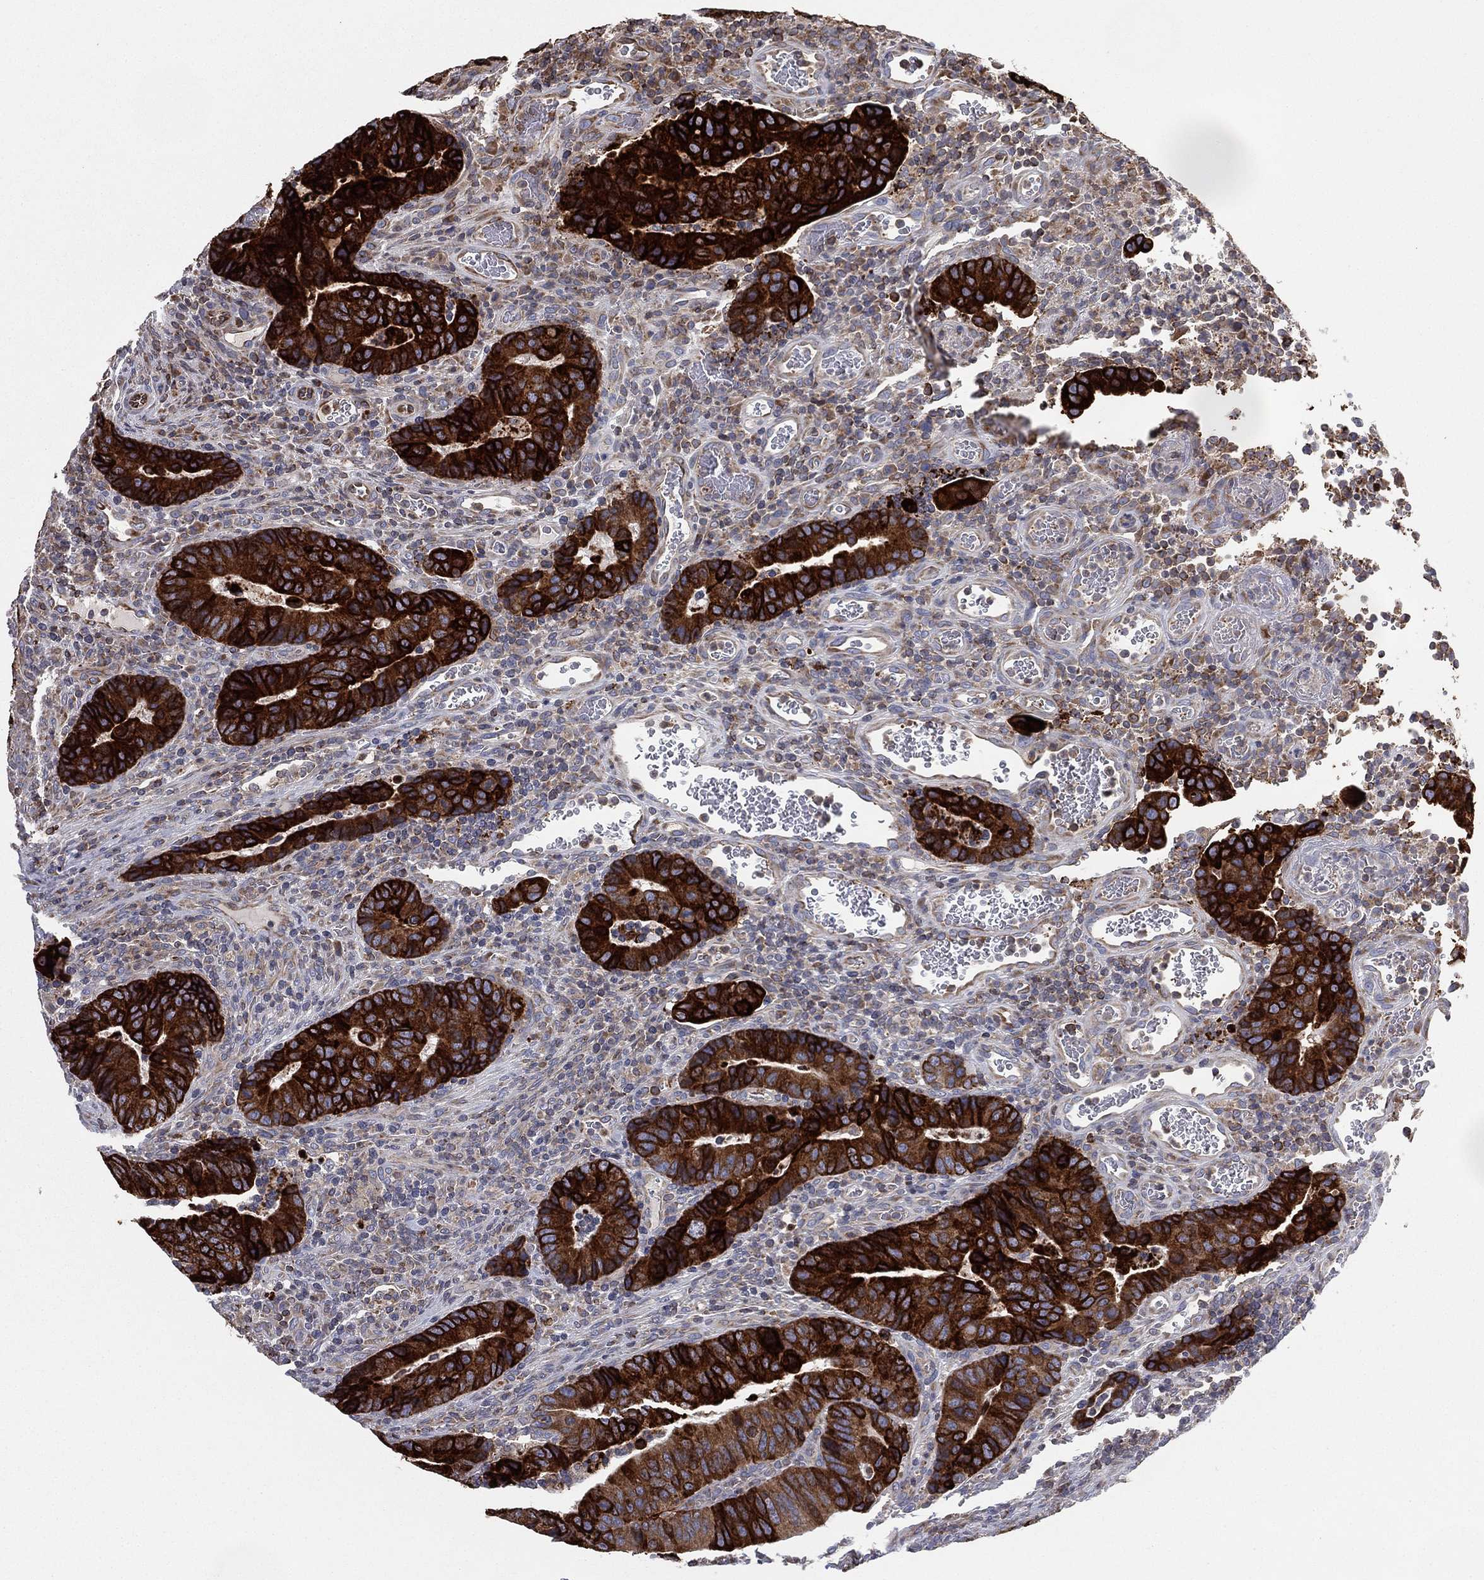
{"staining": {"intensity": "strong", "quantity": ">75%", "location": "cytoplasmic/membranous"}, "tissue": "colorectal cancer", "cell_type": "Tumor cells", "image_type": "cancer", "snomed": [{"axis": "morphology", "description": "Adenocarcinoma, NOS"}, {"axis": "topography", "description": "Colon"}], "caption": "This is a micrograph of immunohistochemistry (IHC) staining of colorectal adenocarcinoma, which shows strong staining in the cytoplasmic/membranous of tumor cells.", "gene": "CYB5B", "patient": {"sex": "female", "age": 56}}